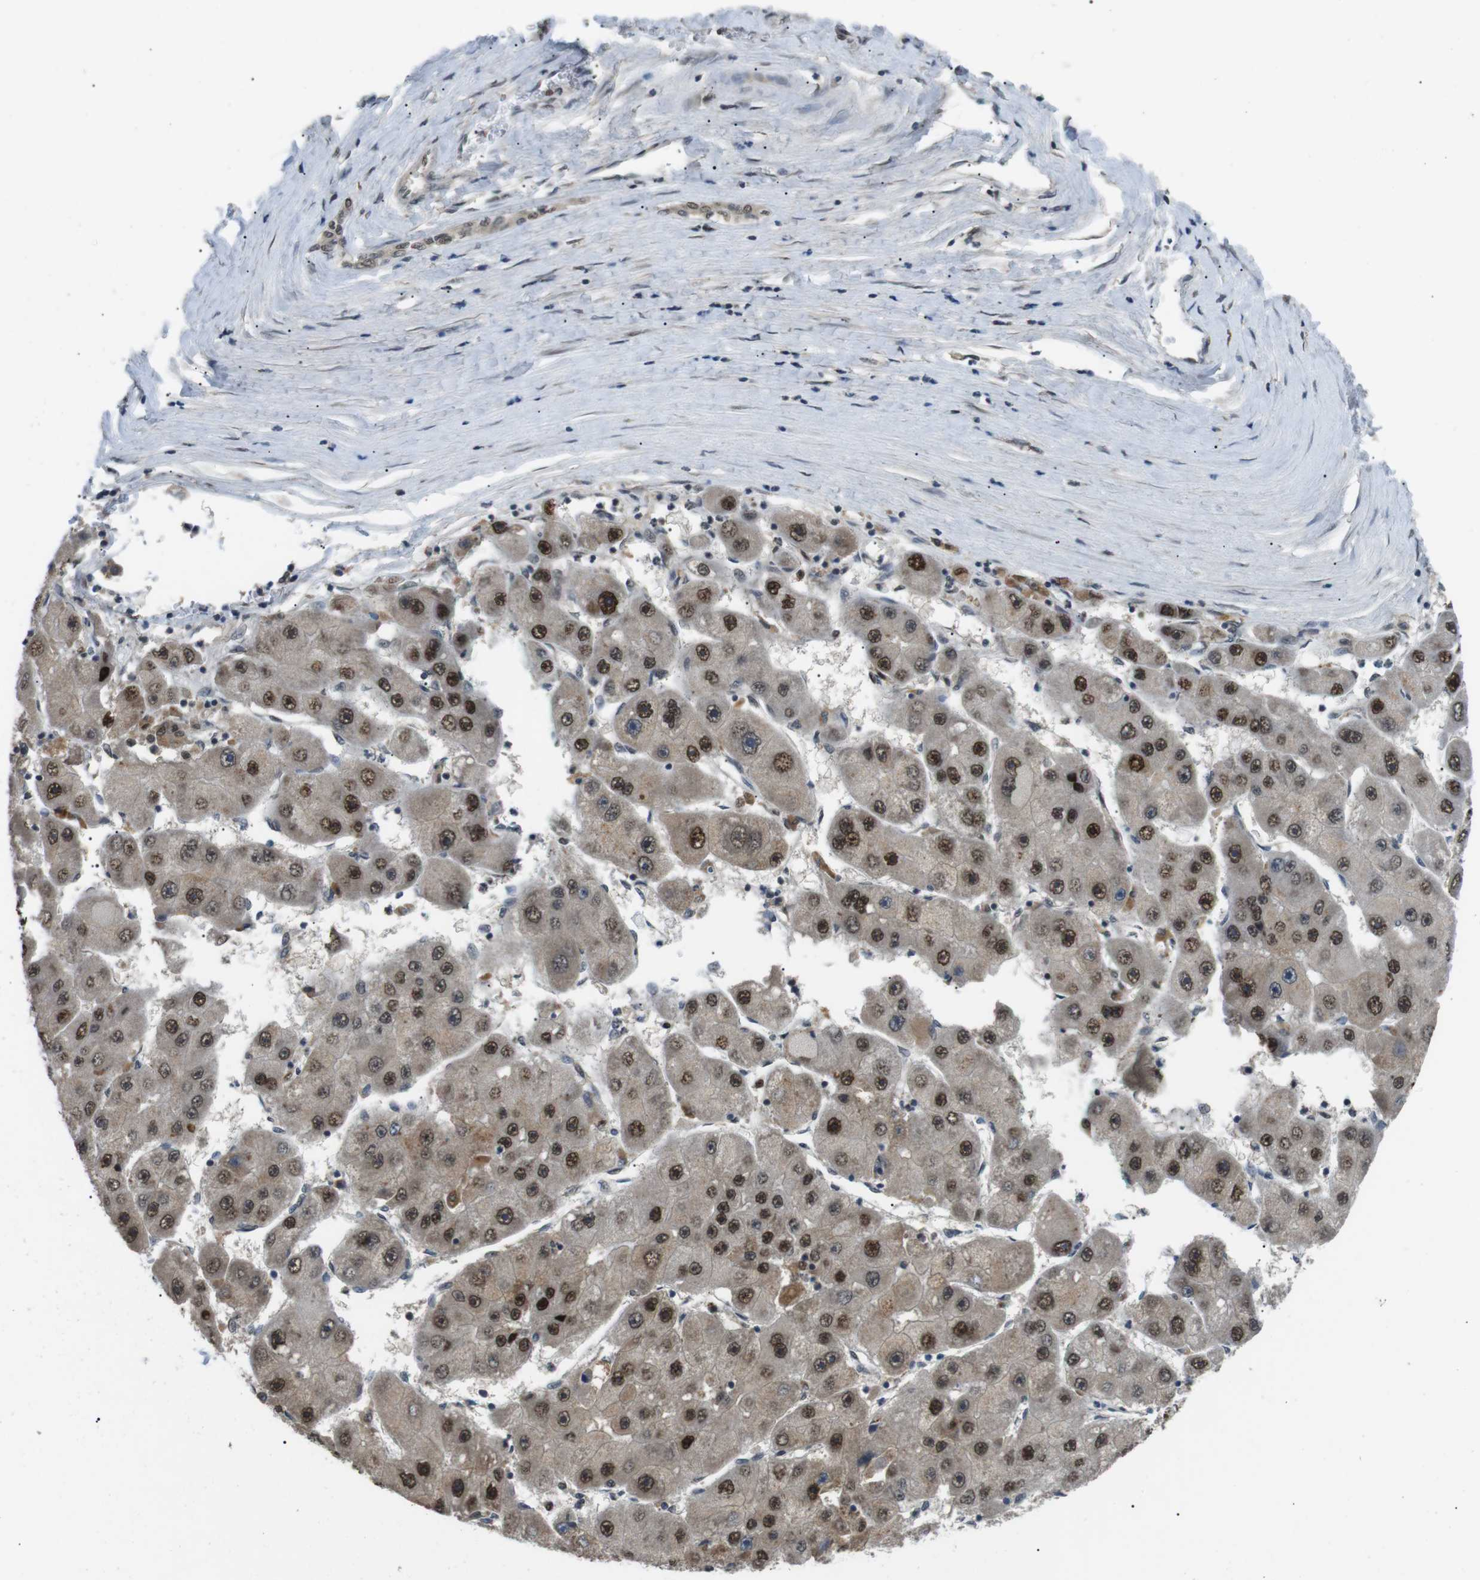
{"staining": {"intensity": "strong", "quantity": ">75%", "location": "nuclear"}, "tissue": "liver cancer", "cell_type": "Tumor cells", "image_type": "cancer", "snomed": [{"axis": "morphology", "description": "Carcinoma, Hepatocellular, NOS"}, {"axis": "topography", "description": "Liver"}], "caption": "Liver cancer (hepatocellular carcinoma) stained with immunohistochemistry (IHC) displays strong nuclear expression in about >75% of tumor cells.", "gene": "ORAI3", "patient": {"sex": "female", "age": 61}}